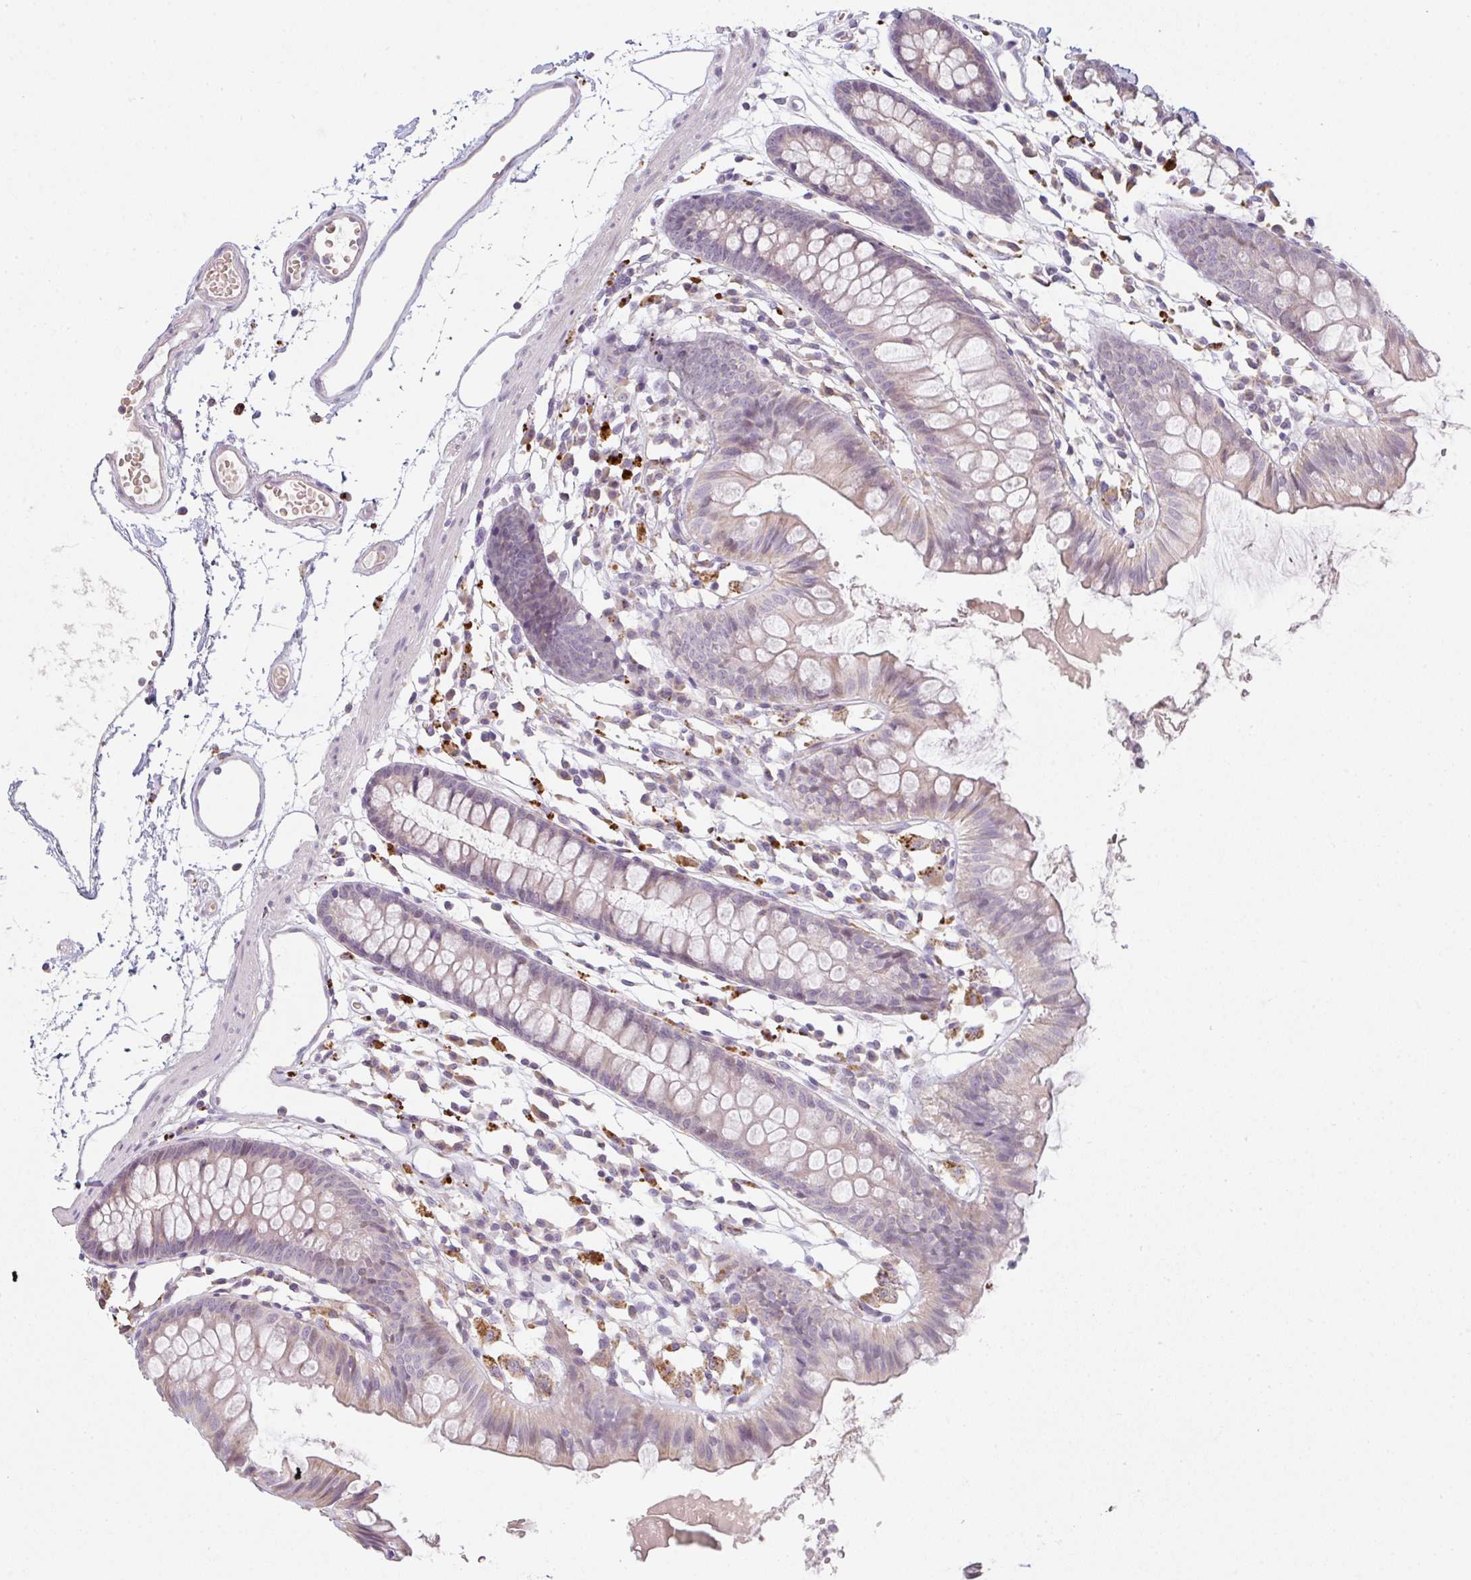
{"staining": {"intensity": "negative", "quantity": "none", "location": "none"}, "tissue": "colon", "cell_type": "Endothelial cells", "image_type": "normal", "snomed": [{"axis": "morphology", "description": "Normal tissue, NOS"}, {"axis": "topography", "description": "Colon"}], "caption": "Image shows no protein expression in endothelial cells of normal colon. Brightfield microscopy of immunohistochemistry stained with DAB (brown) and hematoxylin (blue), captured at high magnification.", "gene": "TMEM237", "patient": {"sex": "female", "age": 84}}